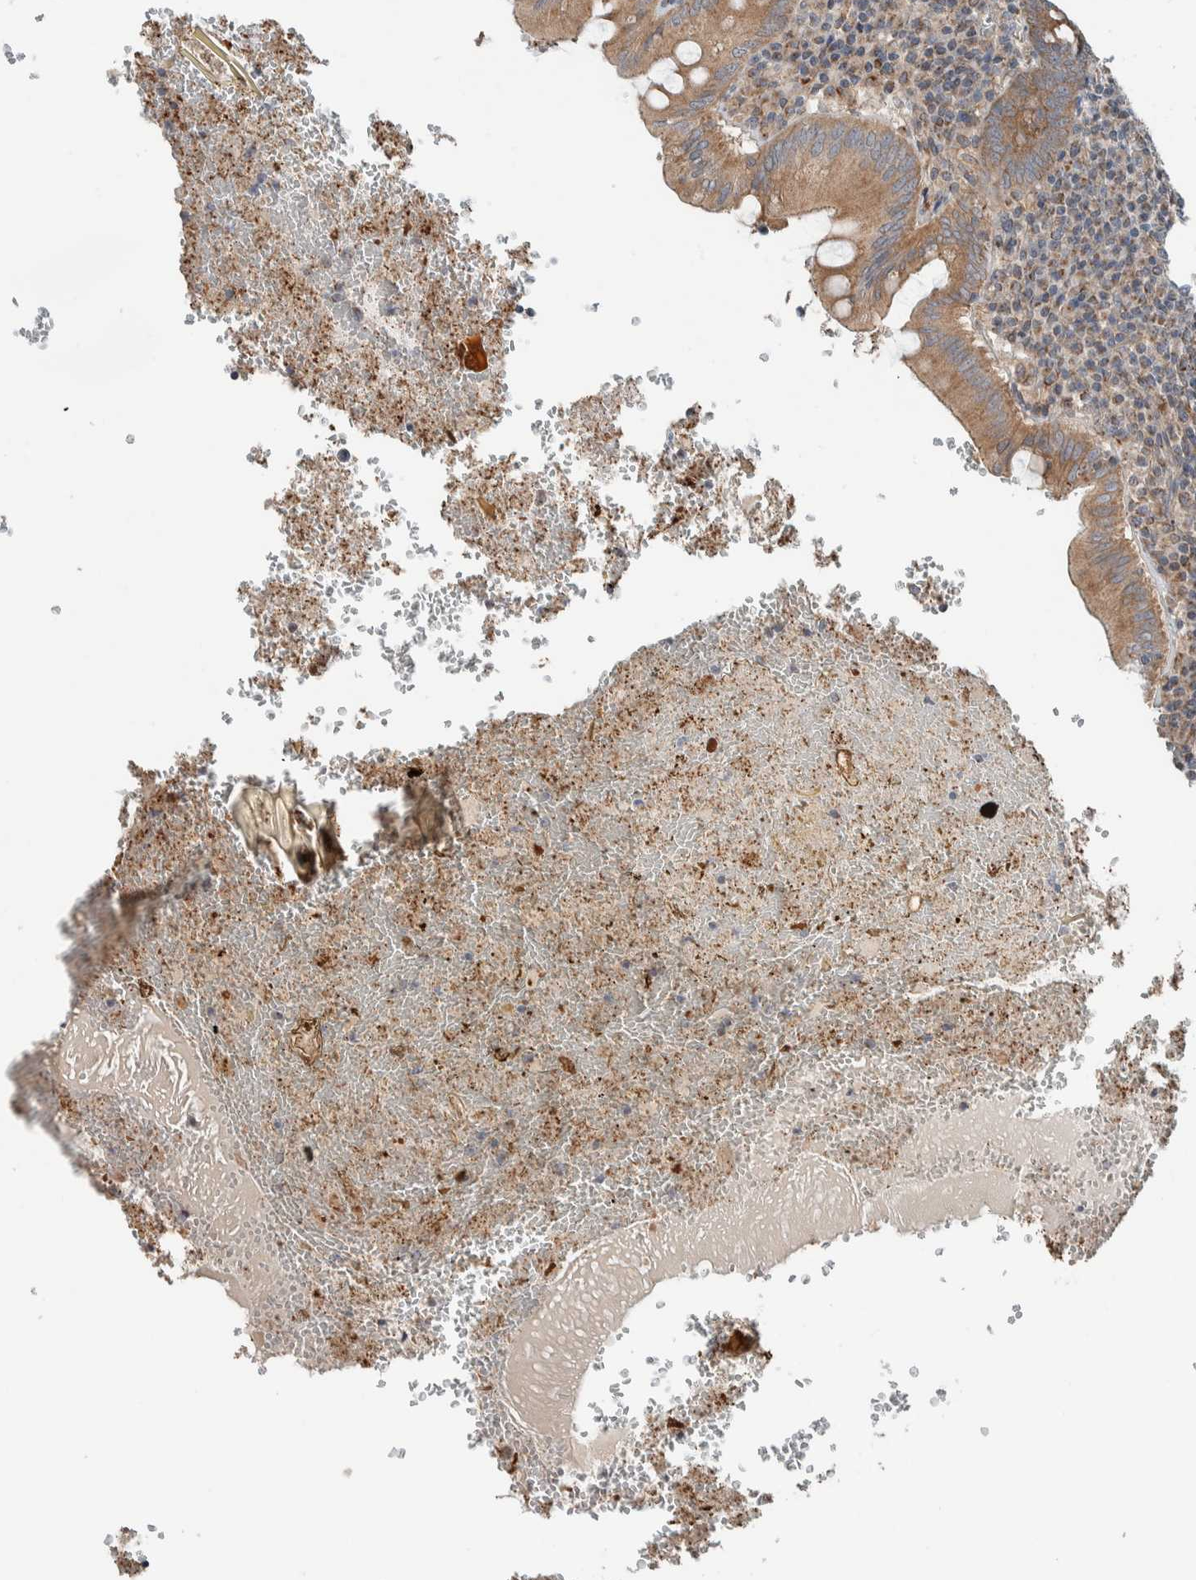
{"staining": {"intensity": "moderate", "quantity": ">75%", "location": "cytoplasmic/membranous"}, "tissue": "appendix", "cell_type": "Glandular cells", "image_type": "normal", "snomed": [{"axis": "morphology", "description": "Normal tissue, NOS"}, {"axis": "topography", "description": "Appendix"}], "caption": "Glandular cells reveal moderate cytoplasmic/membranous expression in approximately >75% of cells in benign appendix. (IHC, brightfield microscopy, high magnification).", "gene": "RERE", "patient": {"sex": "male", "age": 8}}